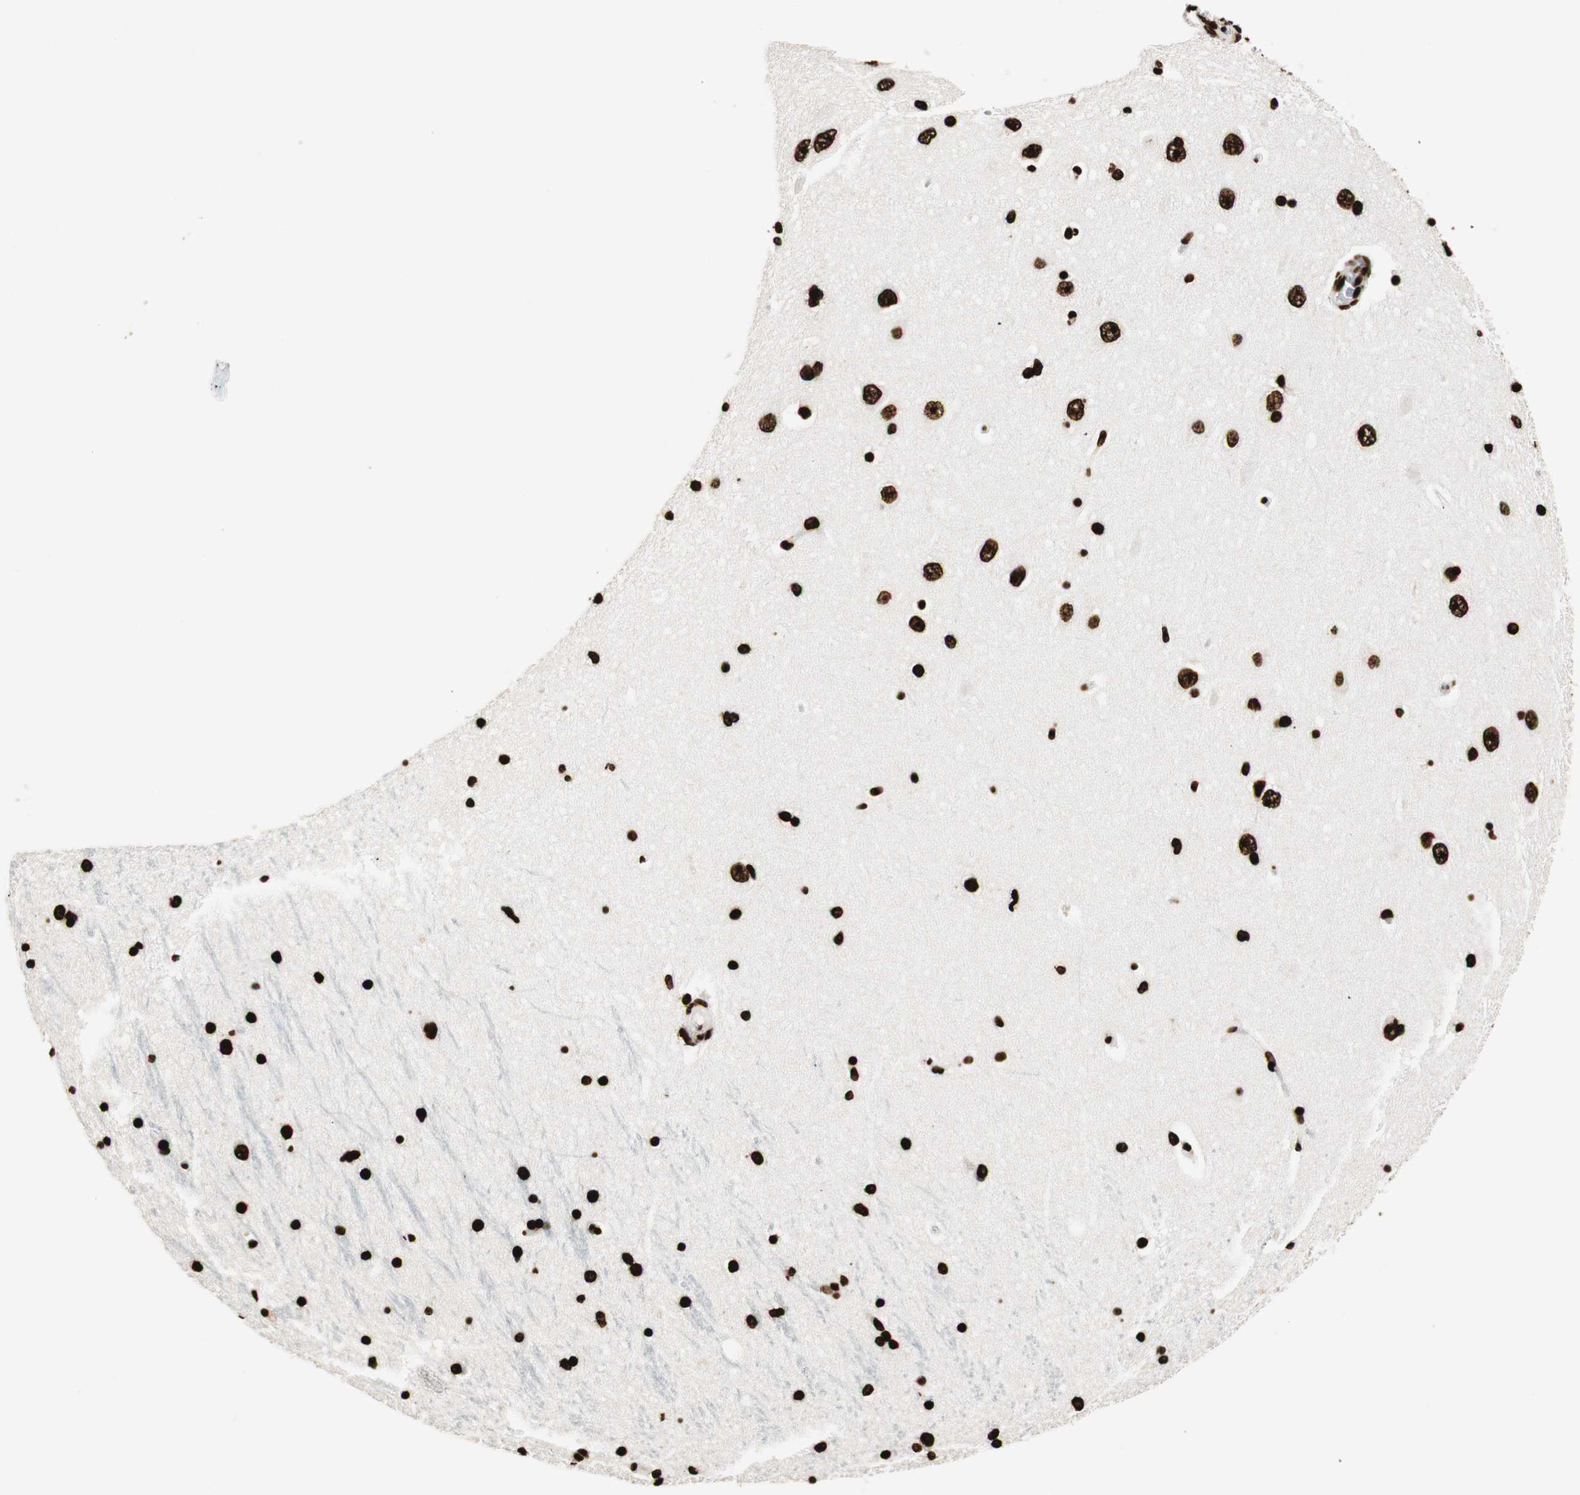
{"staining": {"intensity": "strong", "quantity": ">75%", "location": "nuclear"}, "tissue": "hippocampus", "cell_type": "Glial cells", "image_type": "normal", "snomed": [{"axis": "morphology", "description": "Normal tissue, NOS"}, {"axis": "topography", "description": "Hippocampus"}], "caption": "This is a photomicrograph of immunohistochemistry (IHC) staining of unremarkable hippocampus, which shows strong positivity in the nuclear of glial cells.", "gene": "GLI2", "patient": {"sex": "female", "age": 54}}